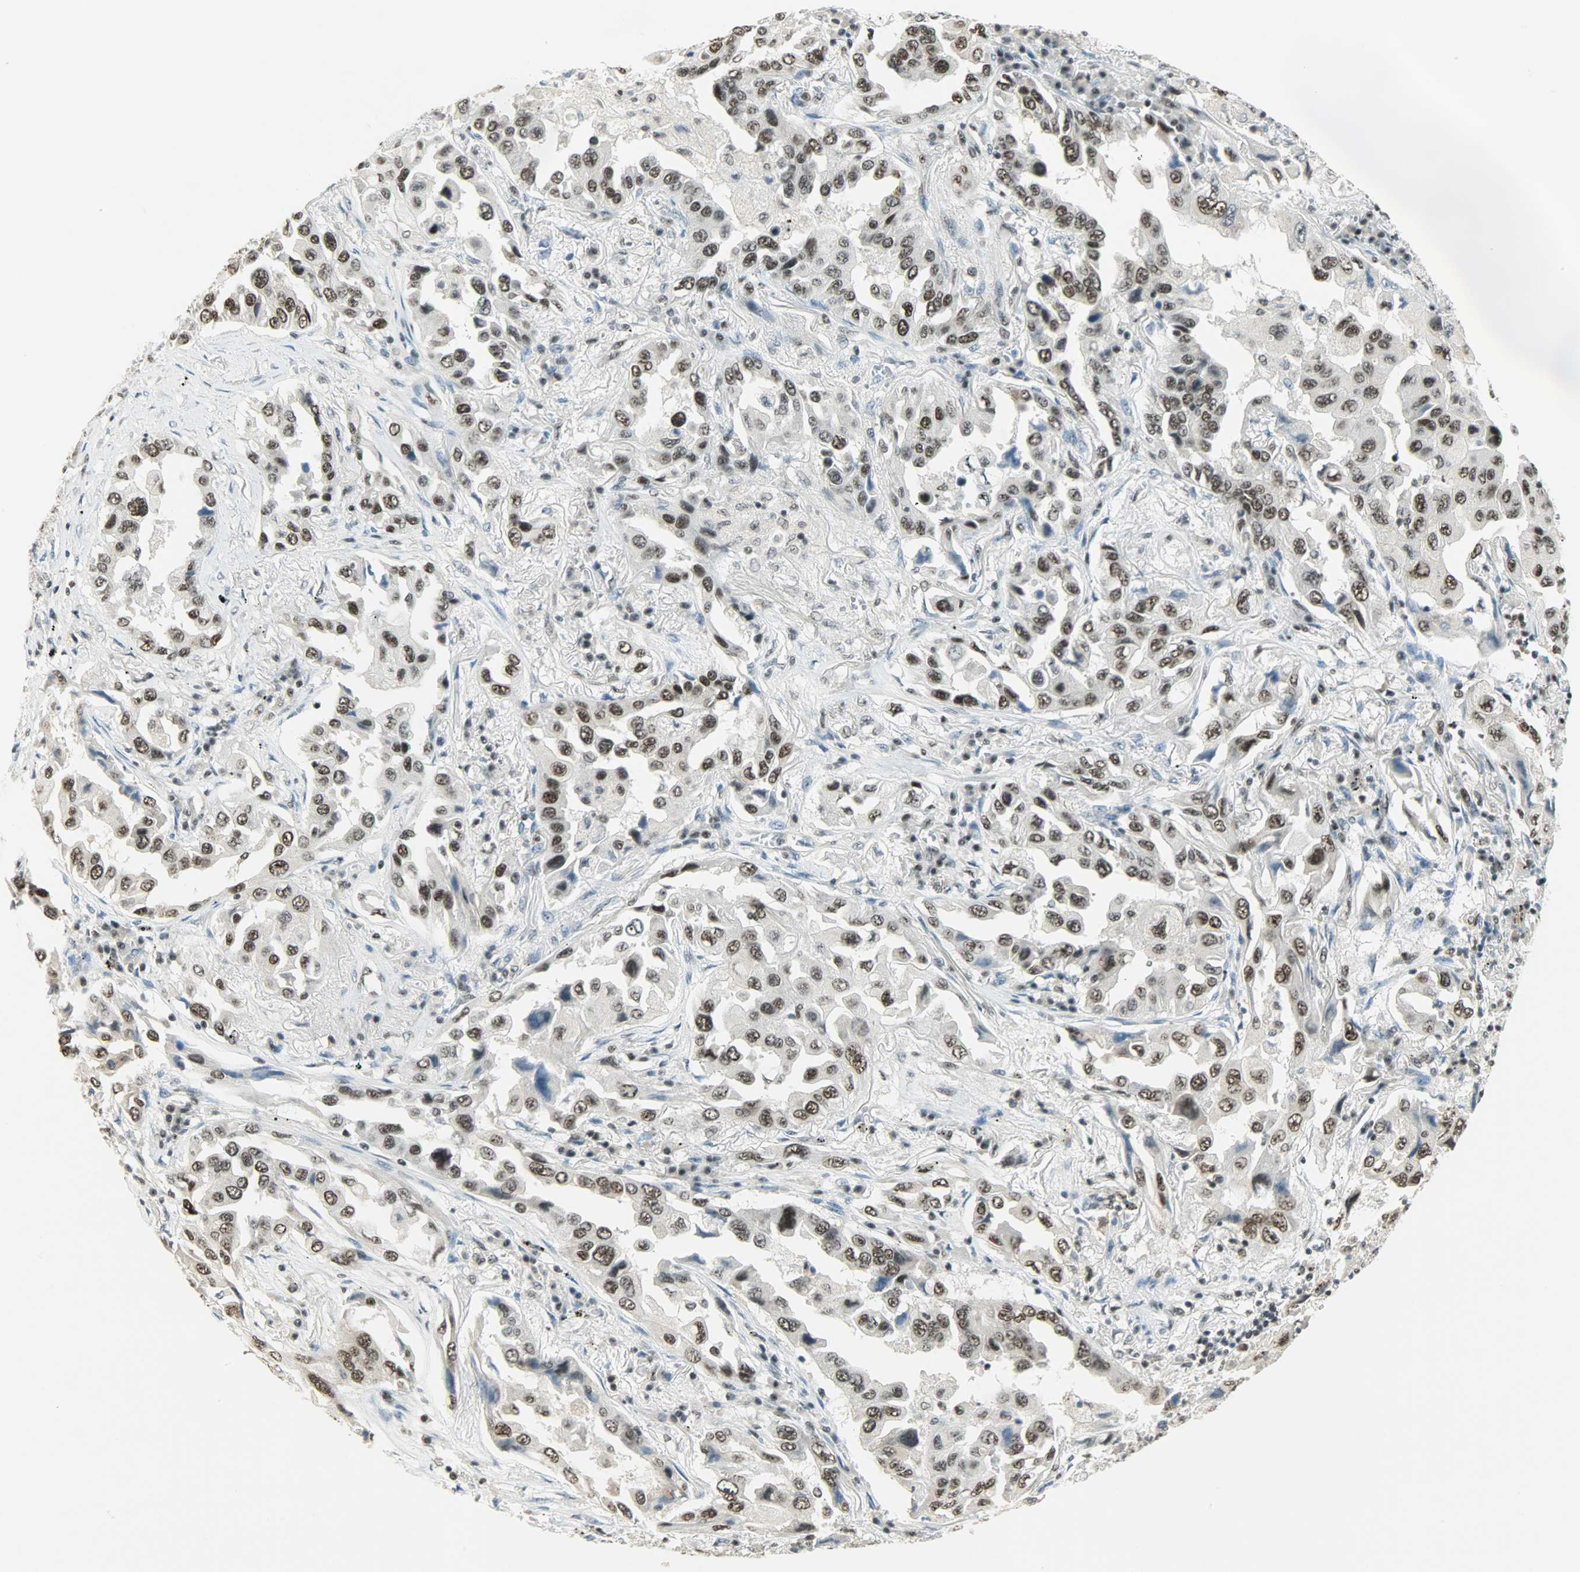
{"staining": {"intensity": "strong", "quantity": ">75%", "location": "nuclear"}, "tissue": "lung cancer", "cell_type": "Tumor cells", "image_type": "cancer", "snomed": [{"axis": "morphology", "description": "Adenocarcinoma, NOS"}, {"axis": "topography", "description": "Lung"}], "caption": "This image shows immunohistochemistry (IHC) staining of adenocarcinoma (lung), with high strong nuclear positivity in approximately >75% of tumor cells.", "gene": "SUGP1", "patient": {"sex": "female", "age": 65}}